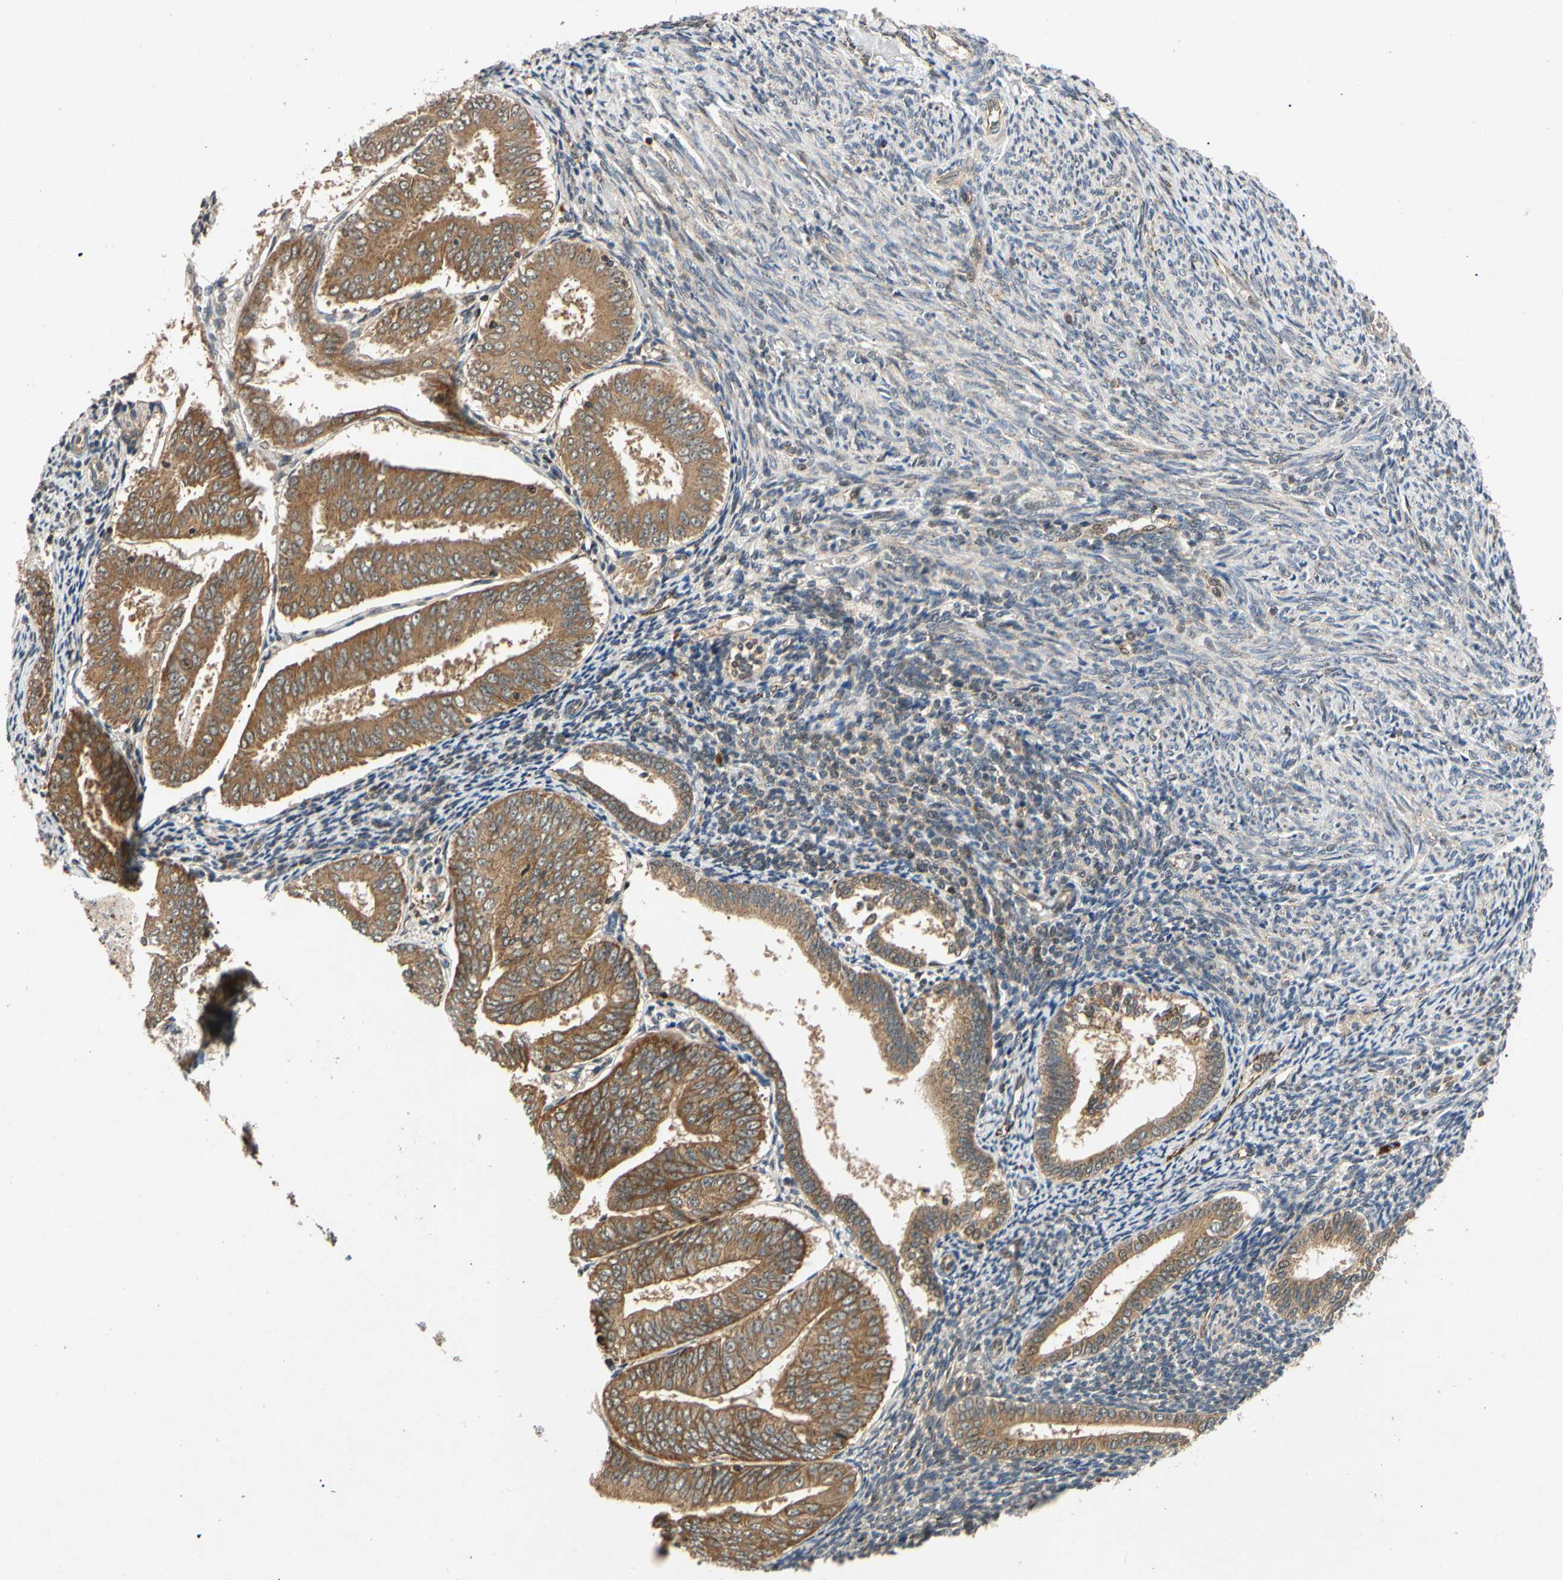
{"staining": {"intensity": "strong", "quantity": ">75%", "location": "cytoplasmic/membranous"}, "tissue": "endometrial cancer", "cell_type": "Tumor cells", "image_type": "cancer", "snomed": [{"axis": "morphology", "description": "Adenocarcinoma, NOS"}, {"axis": "topography", "description": "Endometrium"}], "caption": "Protein staining of endometrial cancer (adenocarcinoma) tissue exhibits strong cytoplasmic/membranous expression in about >75% of tumor cells.", "gene": "MRPS22", "patient": {"sex": "female", "age": 63}}